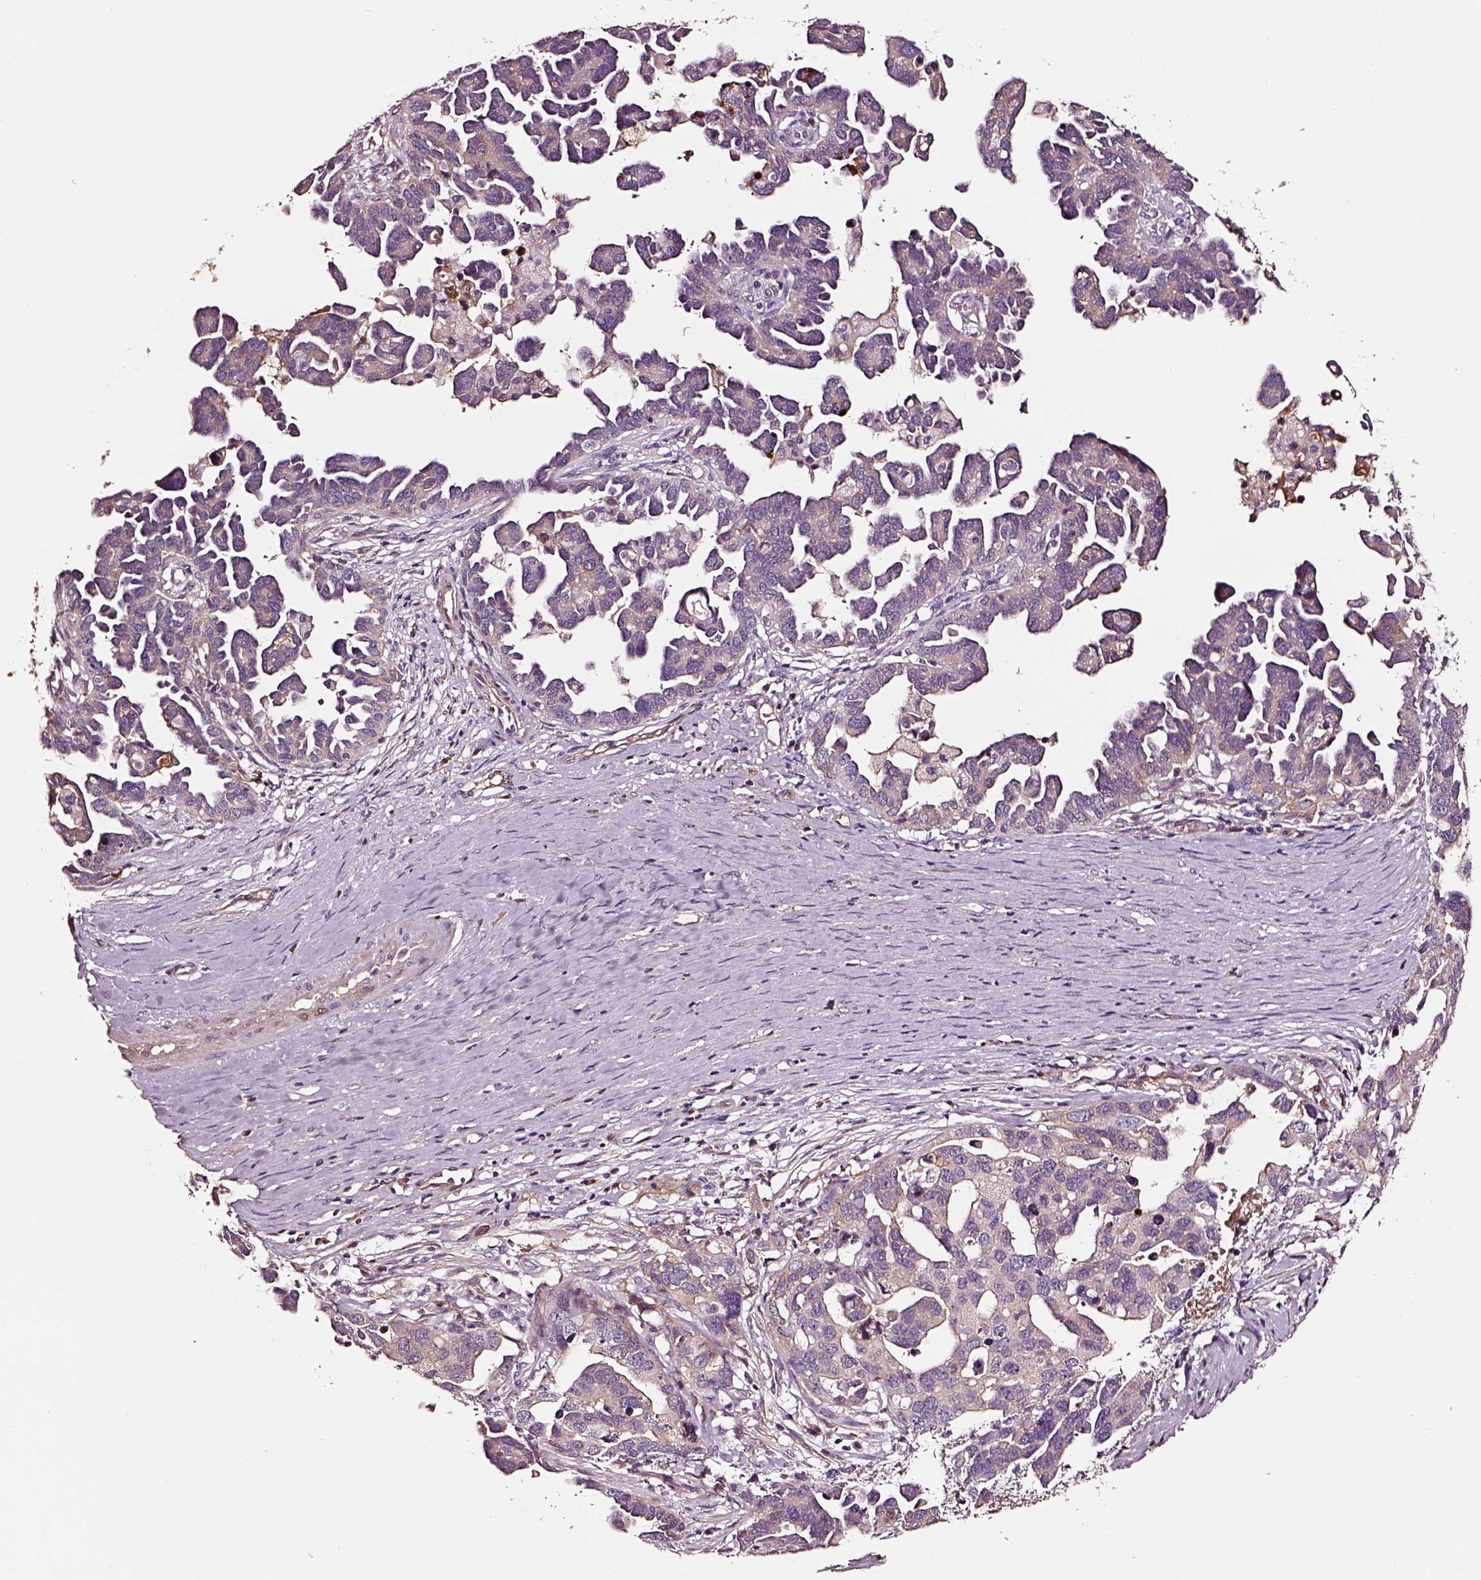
{"staining": {"intensity": "weak", "quantity": "<25%", "location": "cytoplasmic/membranous"}, "tissue": "ovarian cancer", "cell_type": "Tumor cells", "image_type": "cancer", "snomed": [{"axis": "morphology", "description": "Cystadenocarcinoma, serous, NOS"}, {"axis": "topography", "description": "Ovary"}], "caption": "Immunohistochemistry micrograph of neoplastic tissue: ovarian cancer stained with DAB shows no significant protein expression in tumor cells. (DAB immunohistochemistry, high magnification).", "gene": "TF", "patient": {"sex": "female", "age": 54}}